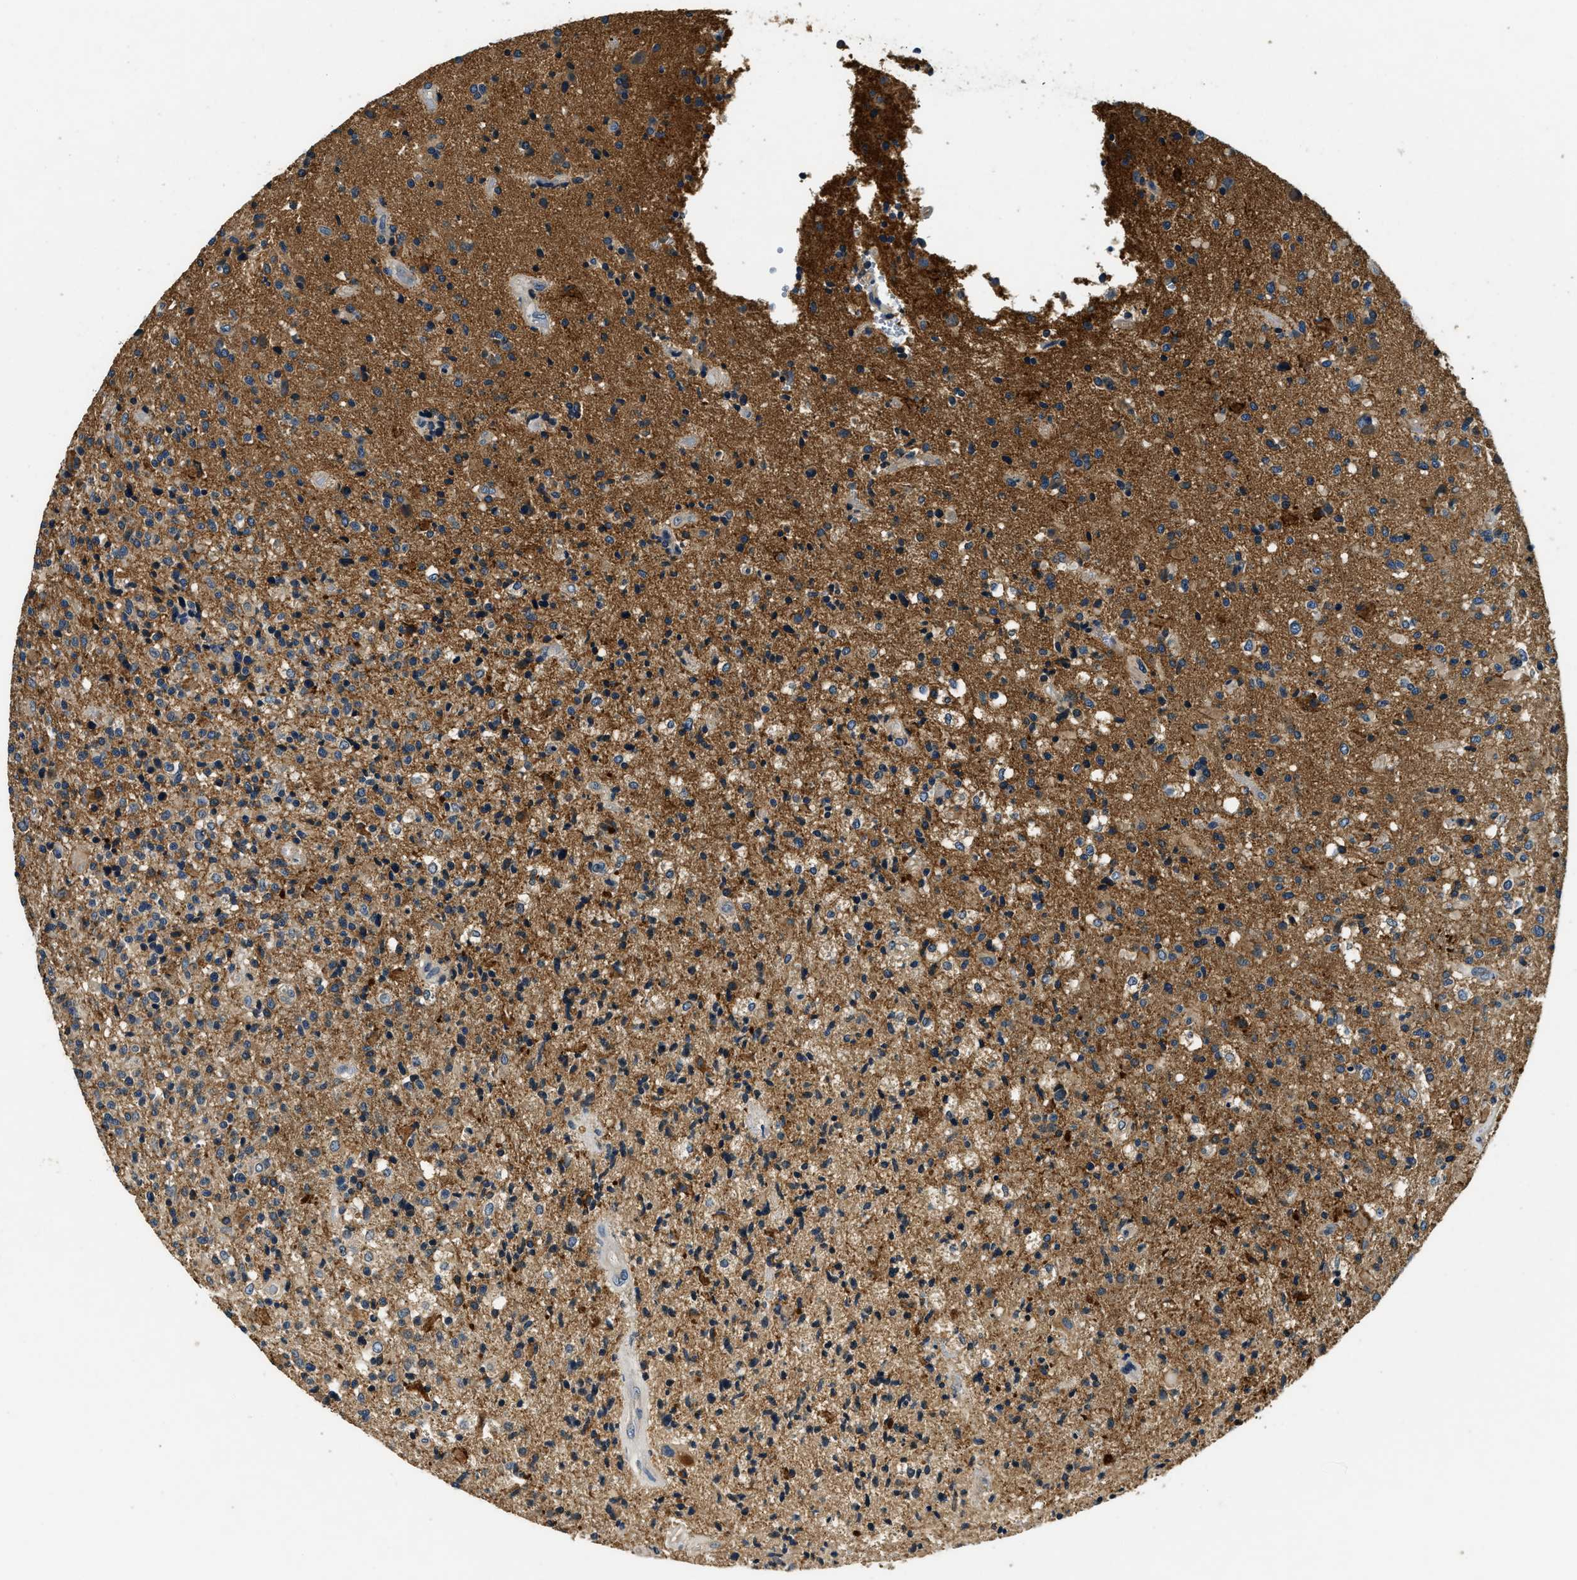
{"staining": {"intensity": "moderate", "quantity": "25%-75%", "location": "cytoplasmic/membranous"}, "tissue": "glioma", "cell_type": "Tumor cells", "image_type": "cancer", "snomed": [{"axis": "morphology", "description": "Glioma, malignant, High grade"}, {"axis": "topography", "description": "Brain"}], "caption": "This micrograph demonstrates immunohistochemistry (IHC) staining of malignant high-grade glioma, with medium moderate cytoplasmic/membranous staining in approximately 25%-75% of tumor cells.", "gene": "RESF1", "patient": {"sex": "male", "age": 72}}